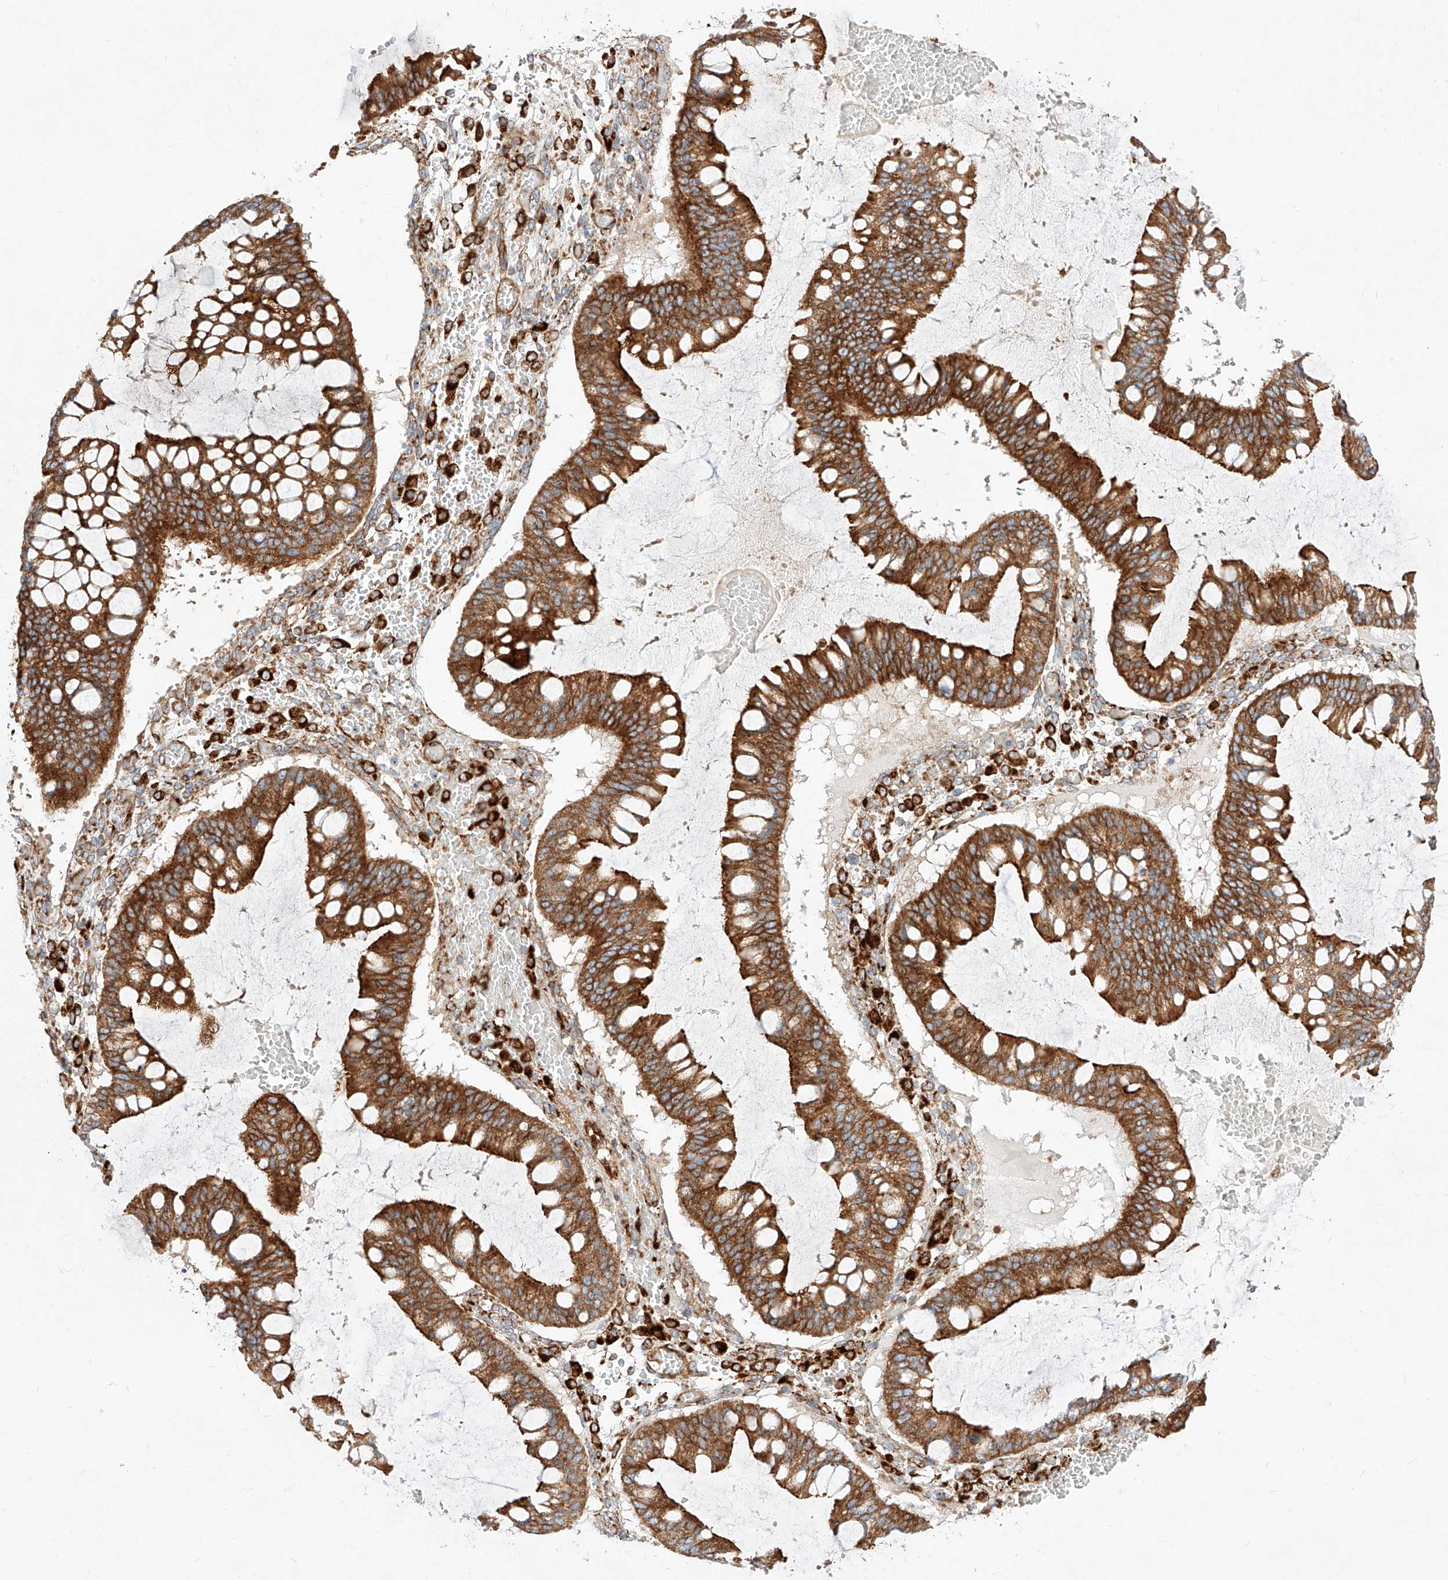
{"staining": {"intensity": "strong", "quantity": ">75%", "location": "cytoplasmic/membranous"}, "tissue": "ovarian cancer", "cell_type": "Tumor cells", "image_type": "cancer", "snomed": [{"axis": "morphology", "description": "Cystadenocarcinoma, mucinous, NOS"}, {"axis": "topography", "description": "Ovary"}], "caption": "Brown immunohistochemical staining in human ovarian cancer (mucinous cystadenocarcinoma) demonstrates strong cytoplasmic/membranous expression in approximately >75% of tumor cells. (IHC, brightfield microscopy, high magnification).", "gene": "CSGALNACT2", "patient": {"sex": "female", "age": 73}}